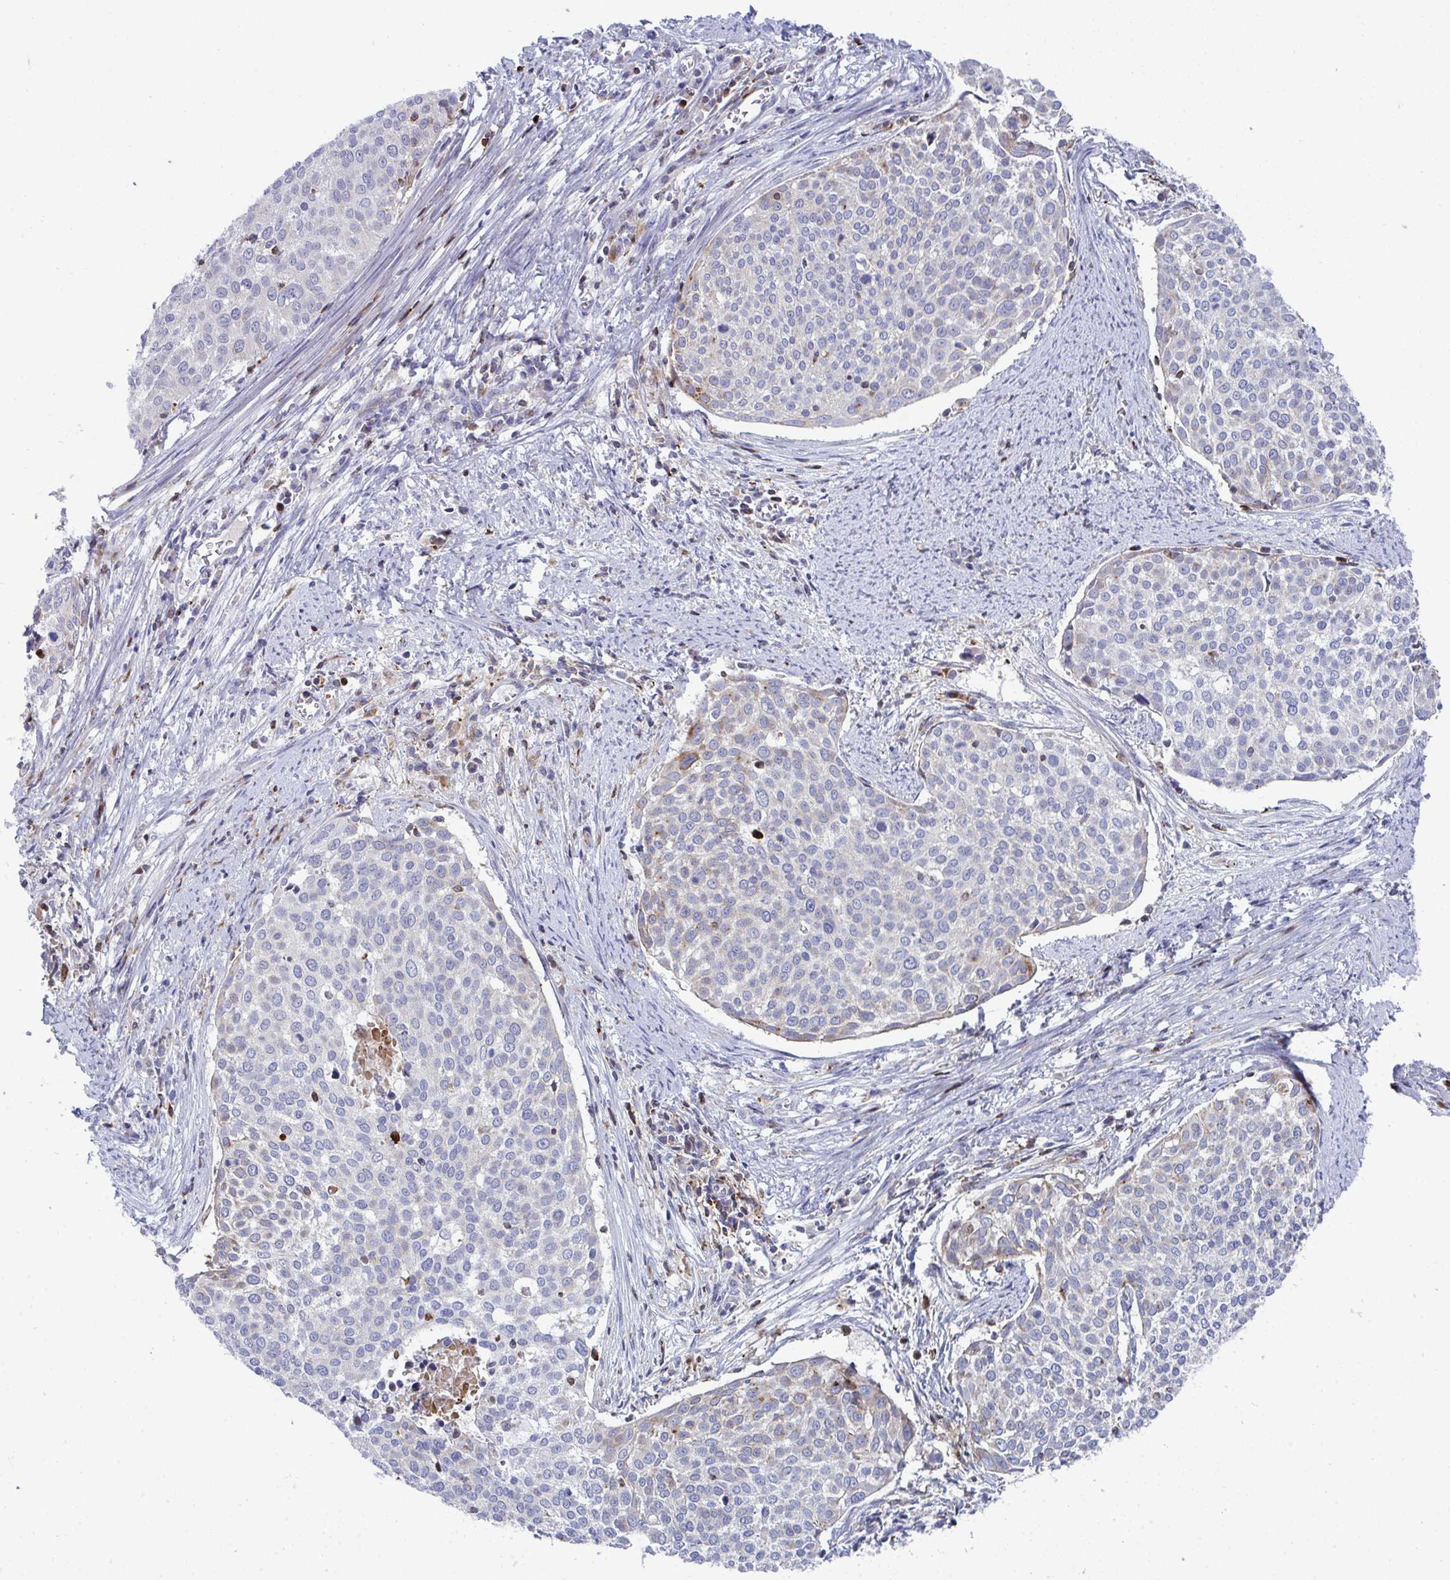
{"staining": {"intensity": "weak", "quantity": "<25%", "location": "cytoplasmic/membranous"}, "tissue": "cervical cancer", "cell_type": "Tumor cells", "image_type": "cancer", "snomed": [{"axis": "morphology", "description": "Squamous cell carcinoma, NOS"}, {"axis": "topography", "description": "Cervix"}], "caption": "DAB immunohistochemical staining of cervical cancer displays no significant expression in tumor cells.", "gene": "AOC2", "patient": {"sex": "female", "age": 39}}